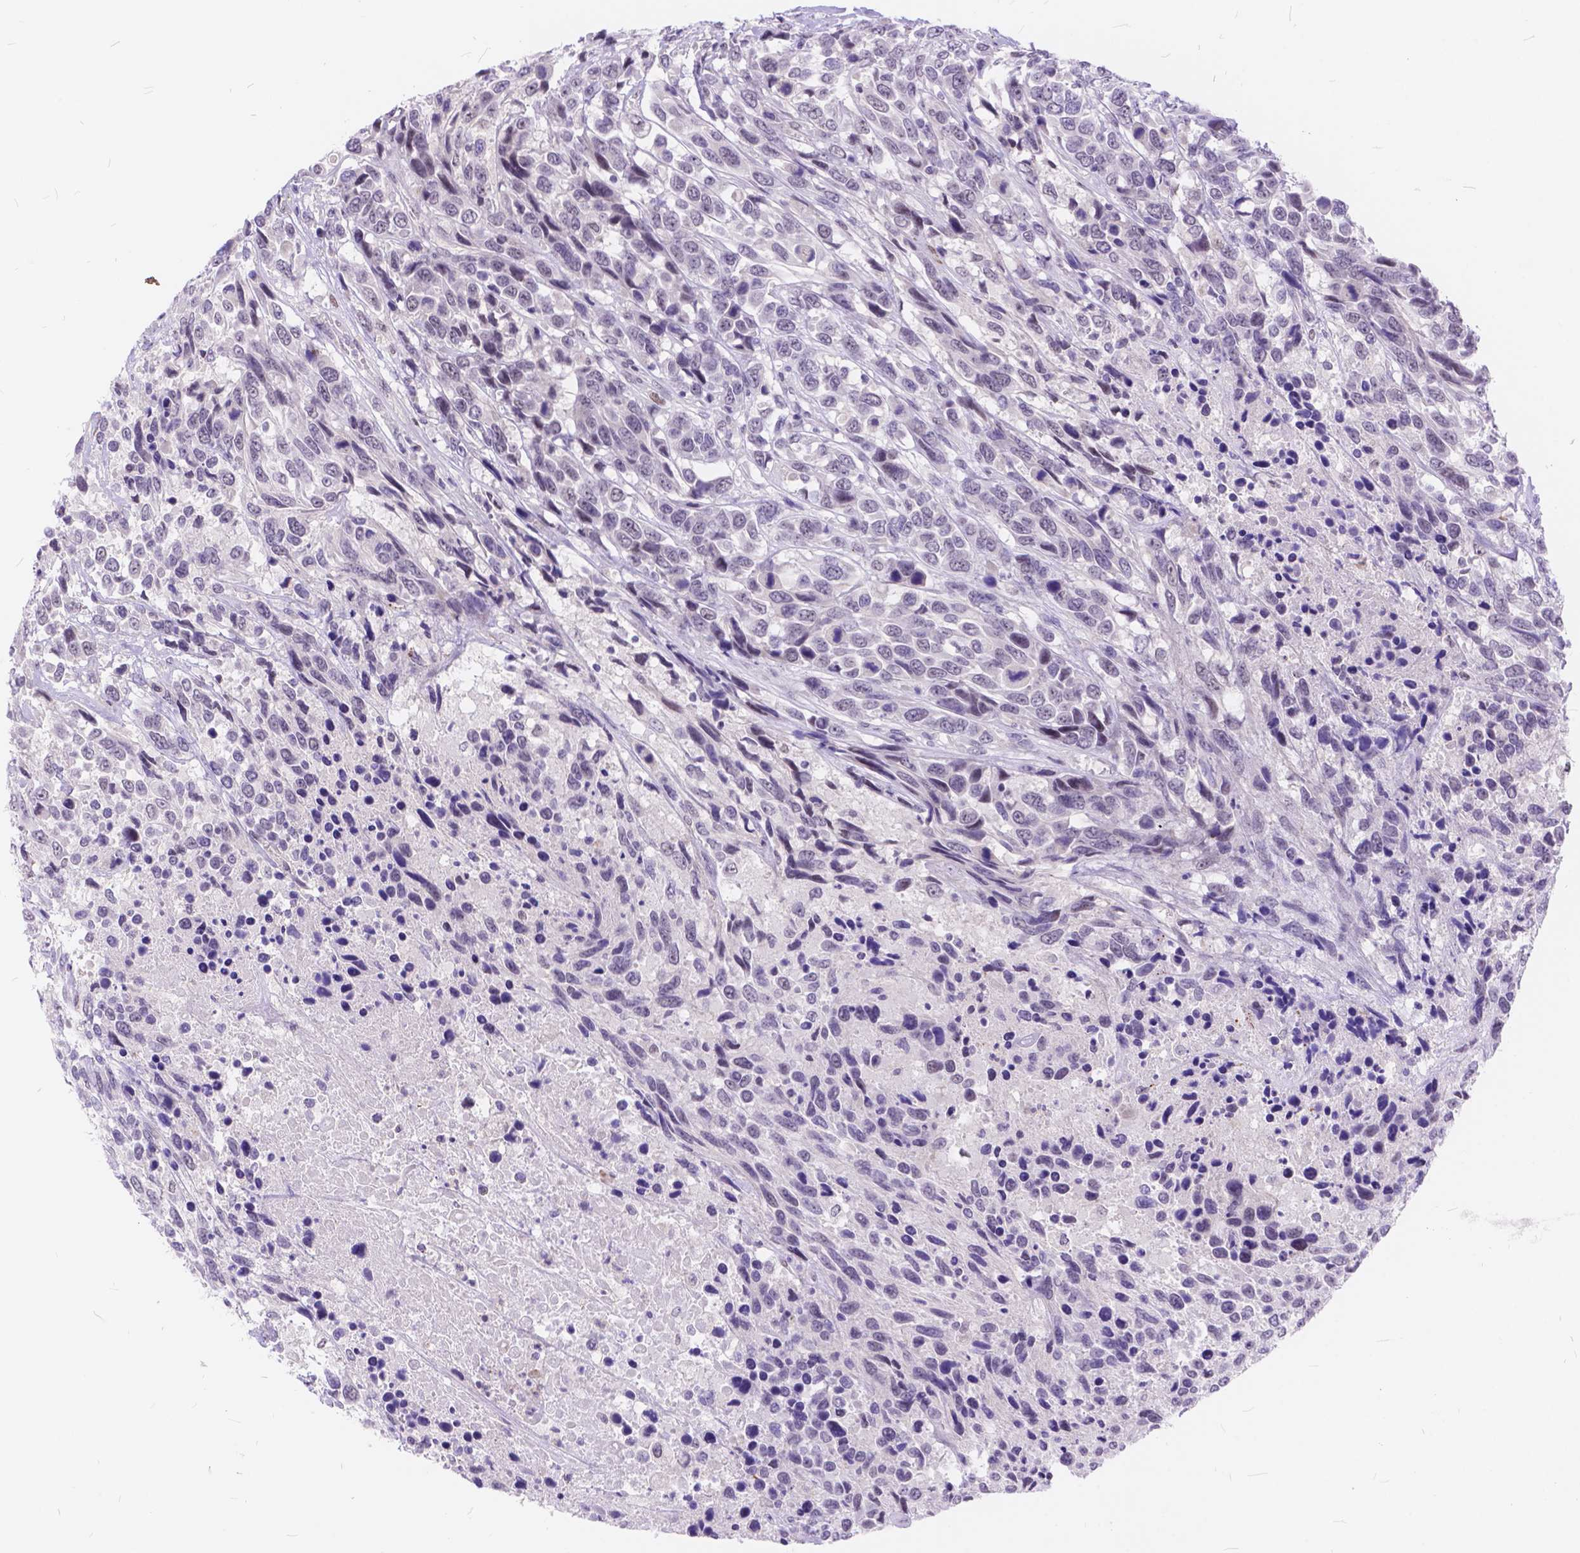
{"staining": {"intensity": "negative", "quantity": "none", "location": "none"}, "tissue": "urothelial cancer", "cell_type": "Tumor cells", "image_type": "cancer", "snomed": [{"axis": "morphology", "description": "Urothelial carcinoma, High grade"}, {"axis": "topography", "description": "Urinary bladder"}], "caption": "DAB (3,3'-diaminobenzidine) immunohistochemical staining of urothelial cancer reveals no significant staining in tumor cells.", "gene": "MAN2C1", "patient": {"sex": "female", "age": 70}}